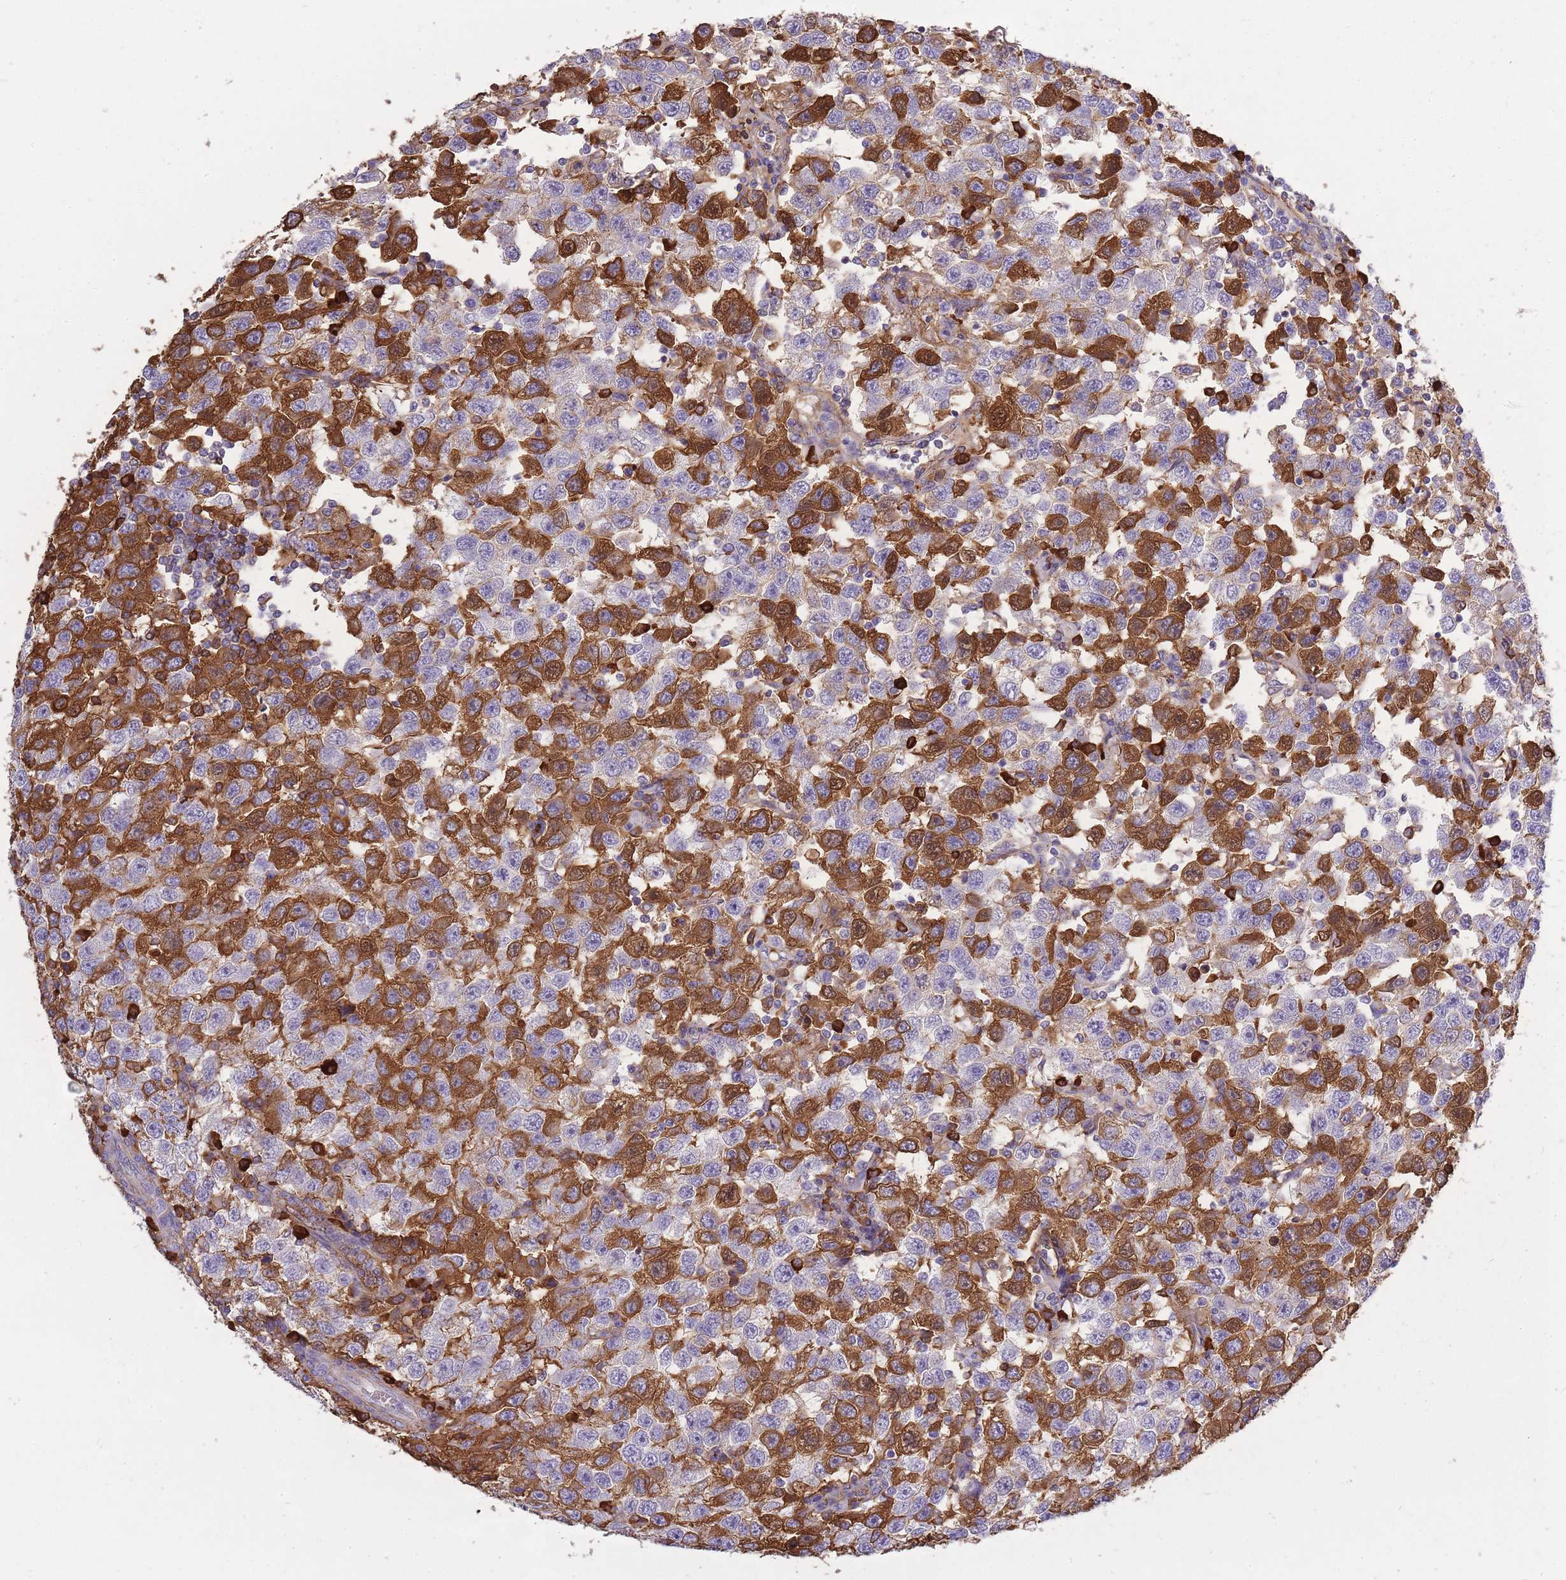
{"staining": {"intensity": "strong", "quantity": "25%-75%", "location": "cytoplasmic/membranous"}, "tissue": "testis cancer", "cell_type": "Tumor cells", "image_type": "cancer", "snomed": [{"axis": "morphology", "description": "Seminoma, NOS"}, {"axis": "topography", "description": "Testis"}], "caption": "Human testis seminoma stained with a protein marker exhibits strong staining in tumor cells.", "gene": "IGKV1D-42", "patient": {"sex": "male", "age": 41}}